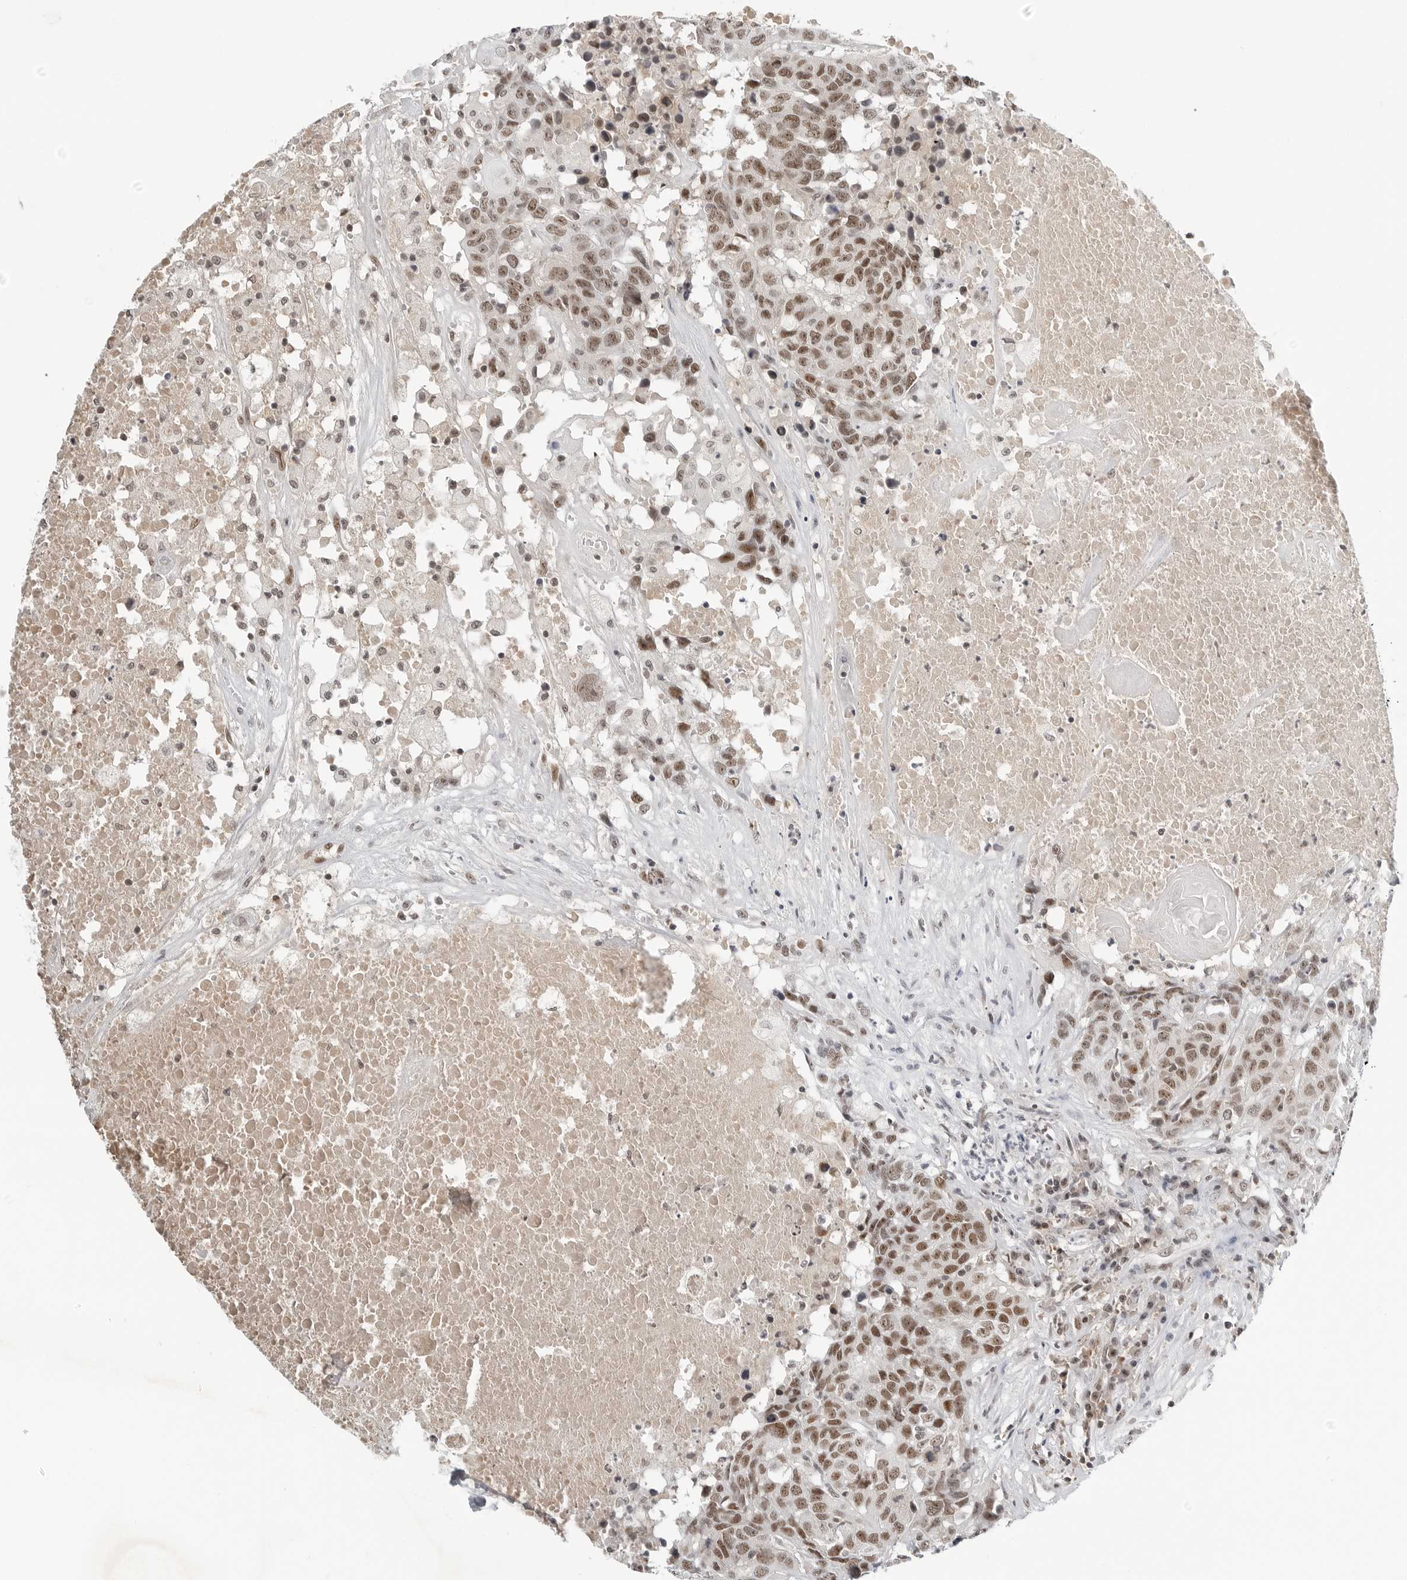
{"staining": {"intensity": "moderate", "quantity": ">75%", "location": "nuclear"}, "tissue": "head and neck cancer", "cell_type": "Tumor cells", "image_type": "cancer", "snomed": [{"axis": "morphology", "description": "Squamous cell carcinoma, NOS"}, {"axis": "topography", "description": "Head-Neck"}], "caption": "Protein analysis of head and neck cancer (squamous cell carcinoma) tissue shows moderate nuclear expression in approximately >75% of tumor cells.", "gene": "WRAP53", "patient": {"sex": "male", "age": 66}}